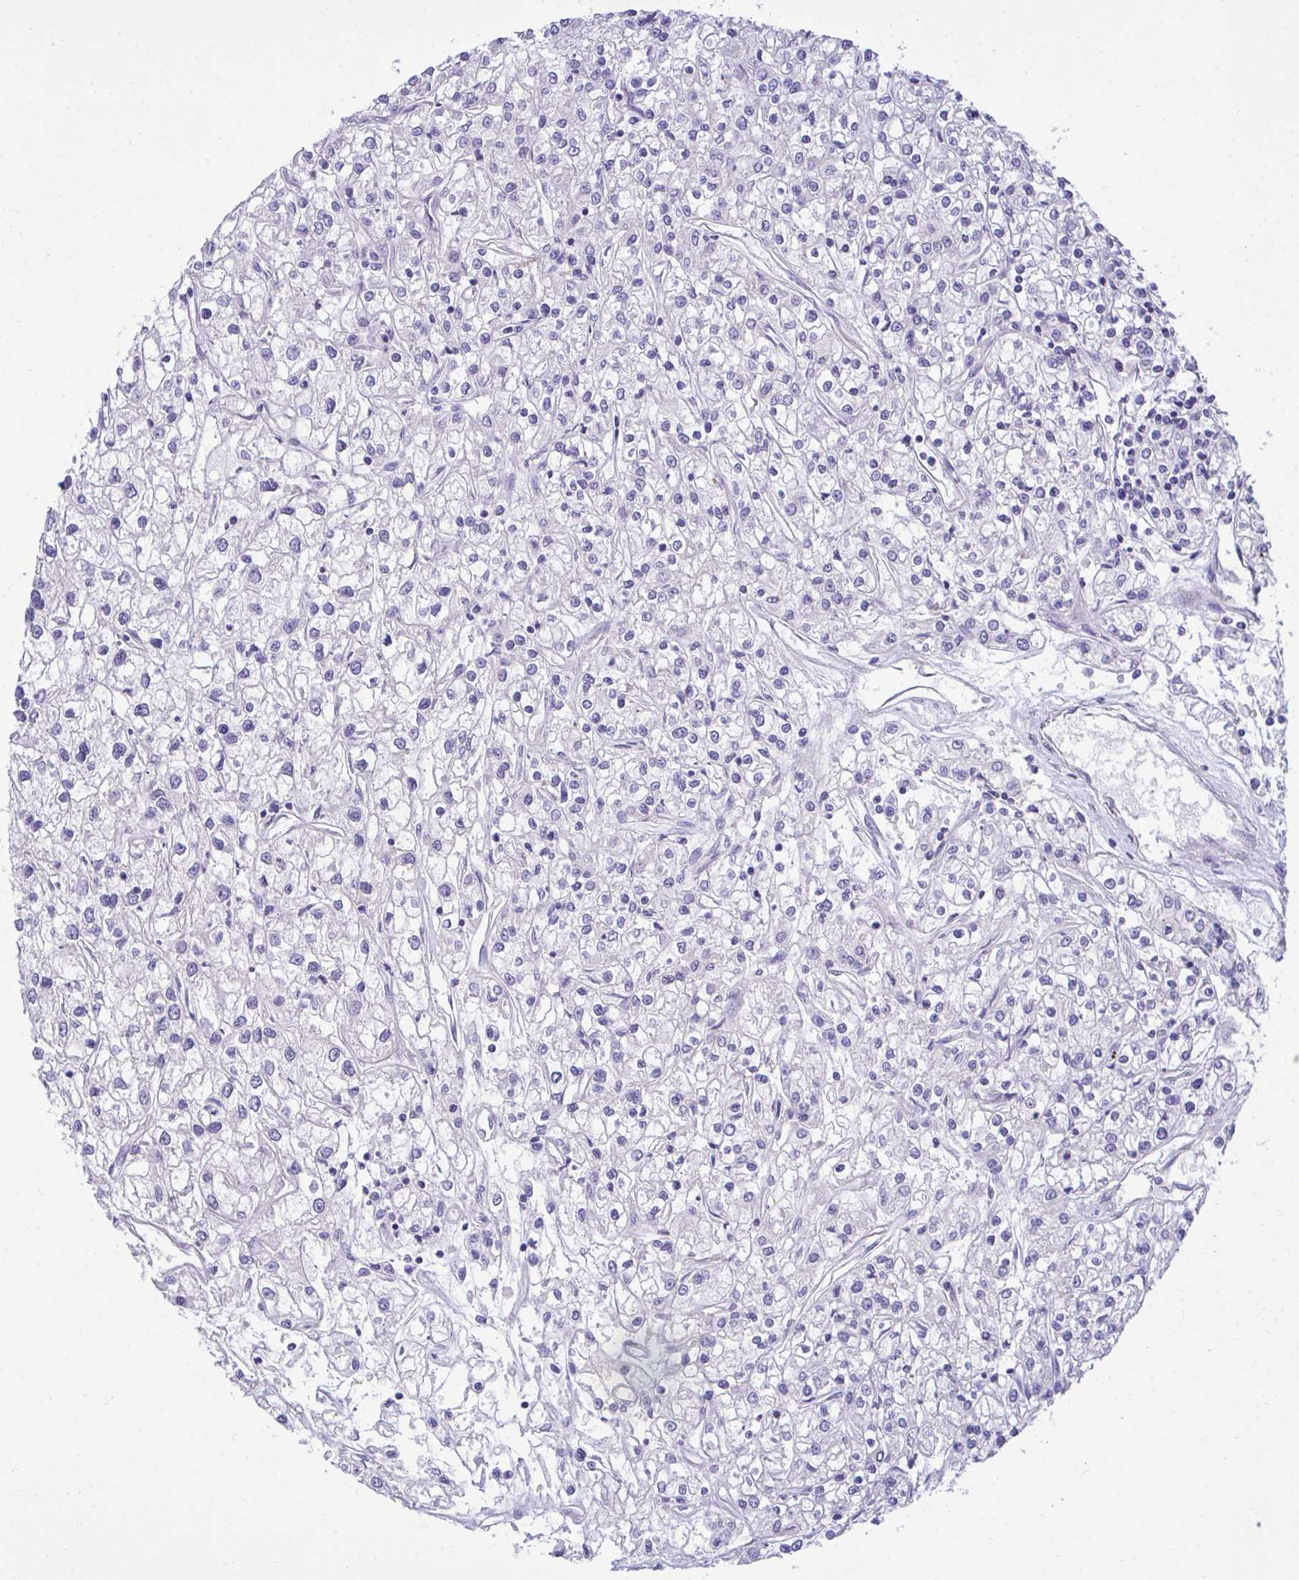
{"staining": {"intensity": "negative", "quantity": "none", "location": "none"}, "tissue": "renal cancer", "cell_type": "Tumor cells", "image_type": "cancer", "snomed": [{"axis": "morphology", "description": "Adenocarcinoma, NOS"}, {"axis": "topography", "description": "Kidney"}], "caption": "Immunohistochemistry (IHC) of human adenocarcinoma (renal) displays no staining in tumor cells.", "gene": "TMCO5A", "patient": {"sex": "female", "age": 59}}